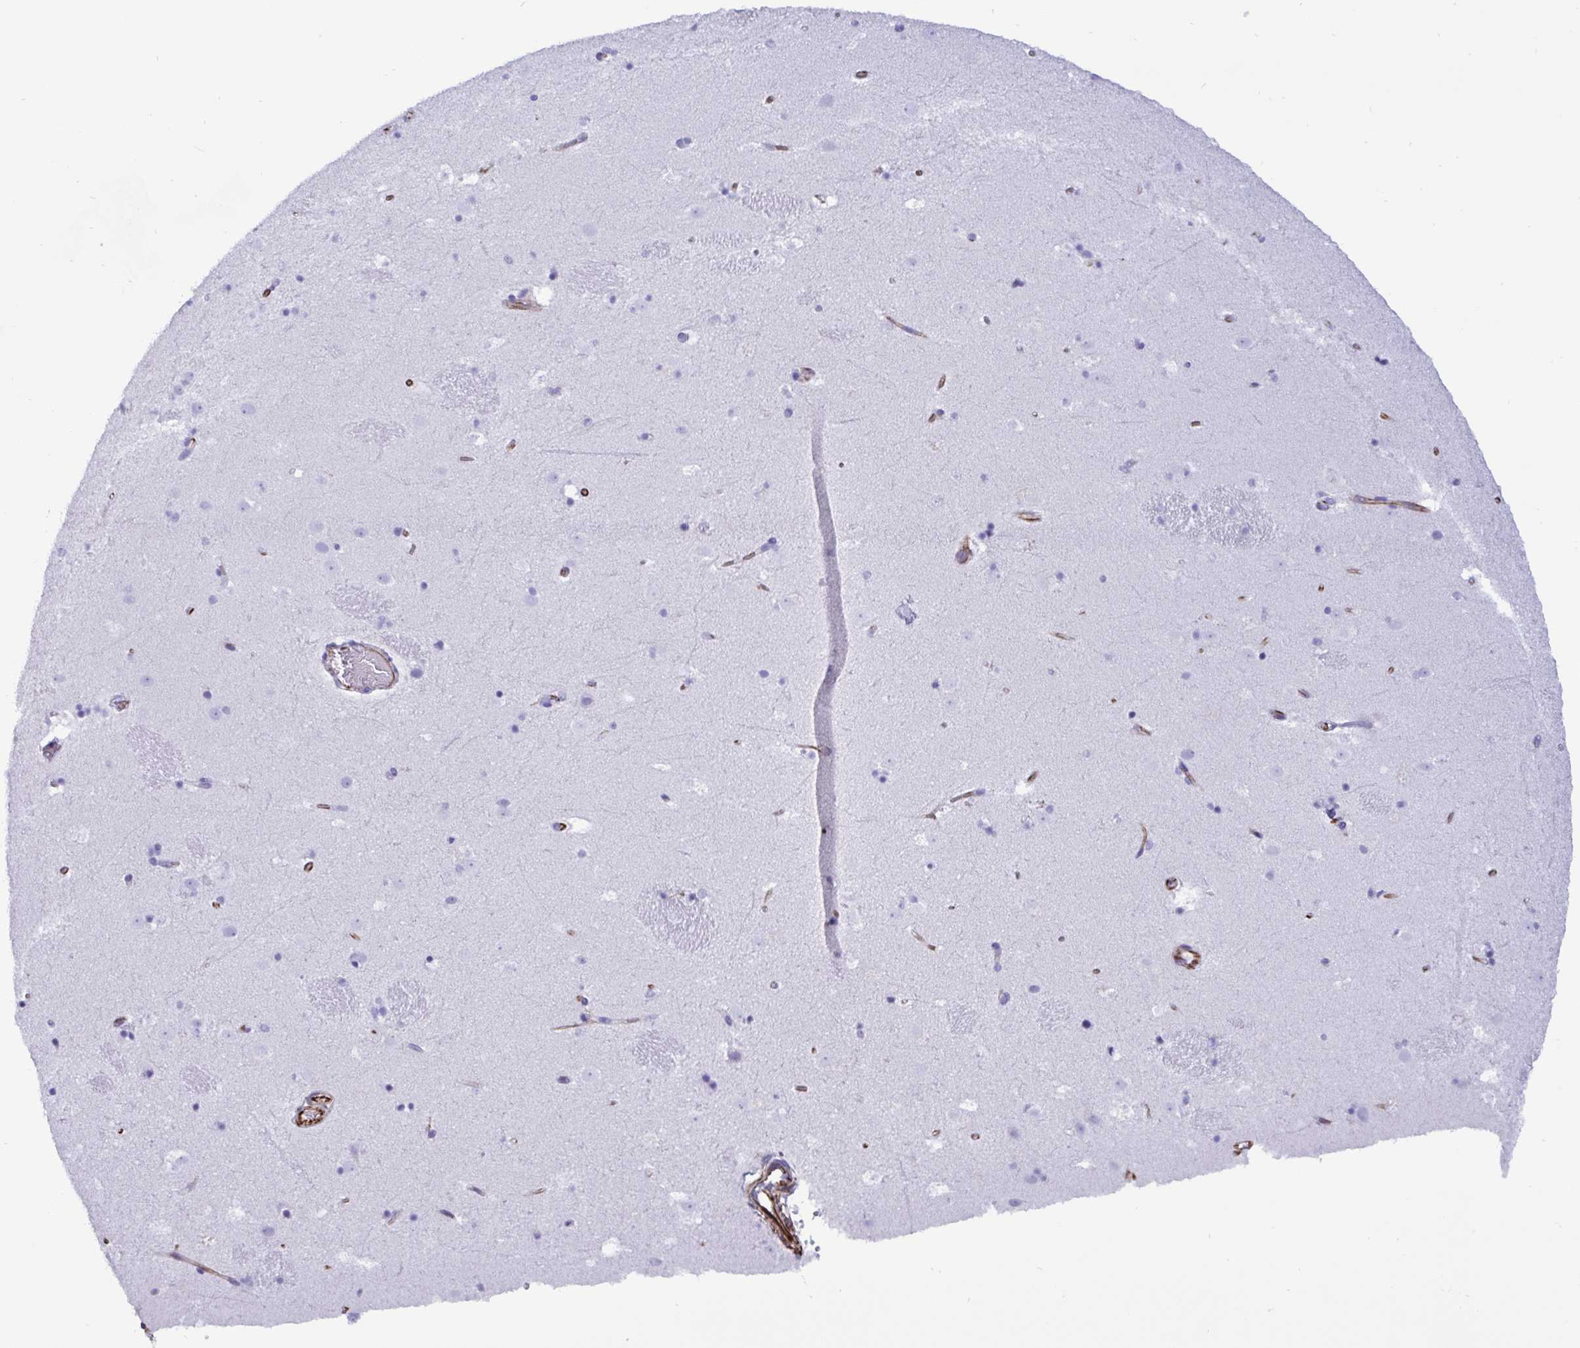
{"staining": {"intensity": "negative", "quantity": "none", "location": "none"}, "tissue": "caudate", "cell_type": "Glial cells", "image_type": "normal", "snomed": [{"axis": "morphology", "description": "Normal tissue, NOS"}, {"axis": "topography", "description": "Lateral ventricle wall"}], "caption": "This is a micrograph of IHC staining of normal caudate, which shows no positivity in glial cells. (IHC, brightfield microscopy, high magnification).", "gene": "SMAD5", "patient": {"sex": "male", "age": 37}}